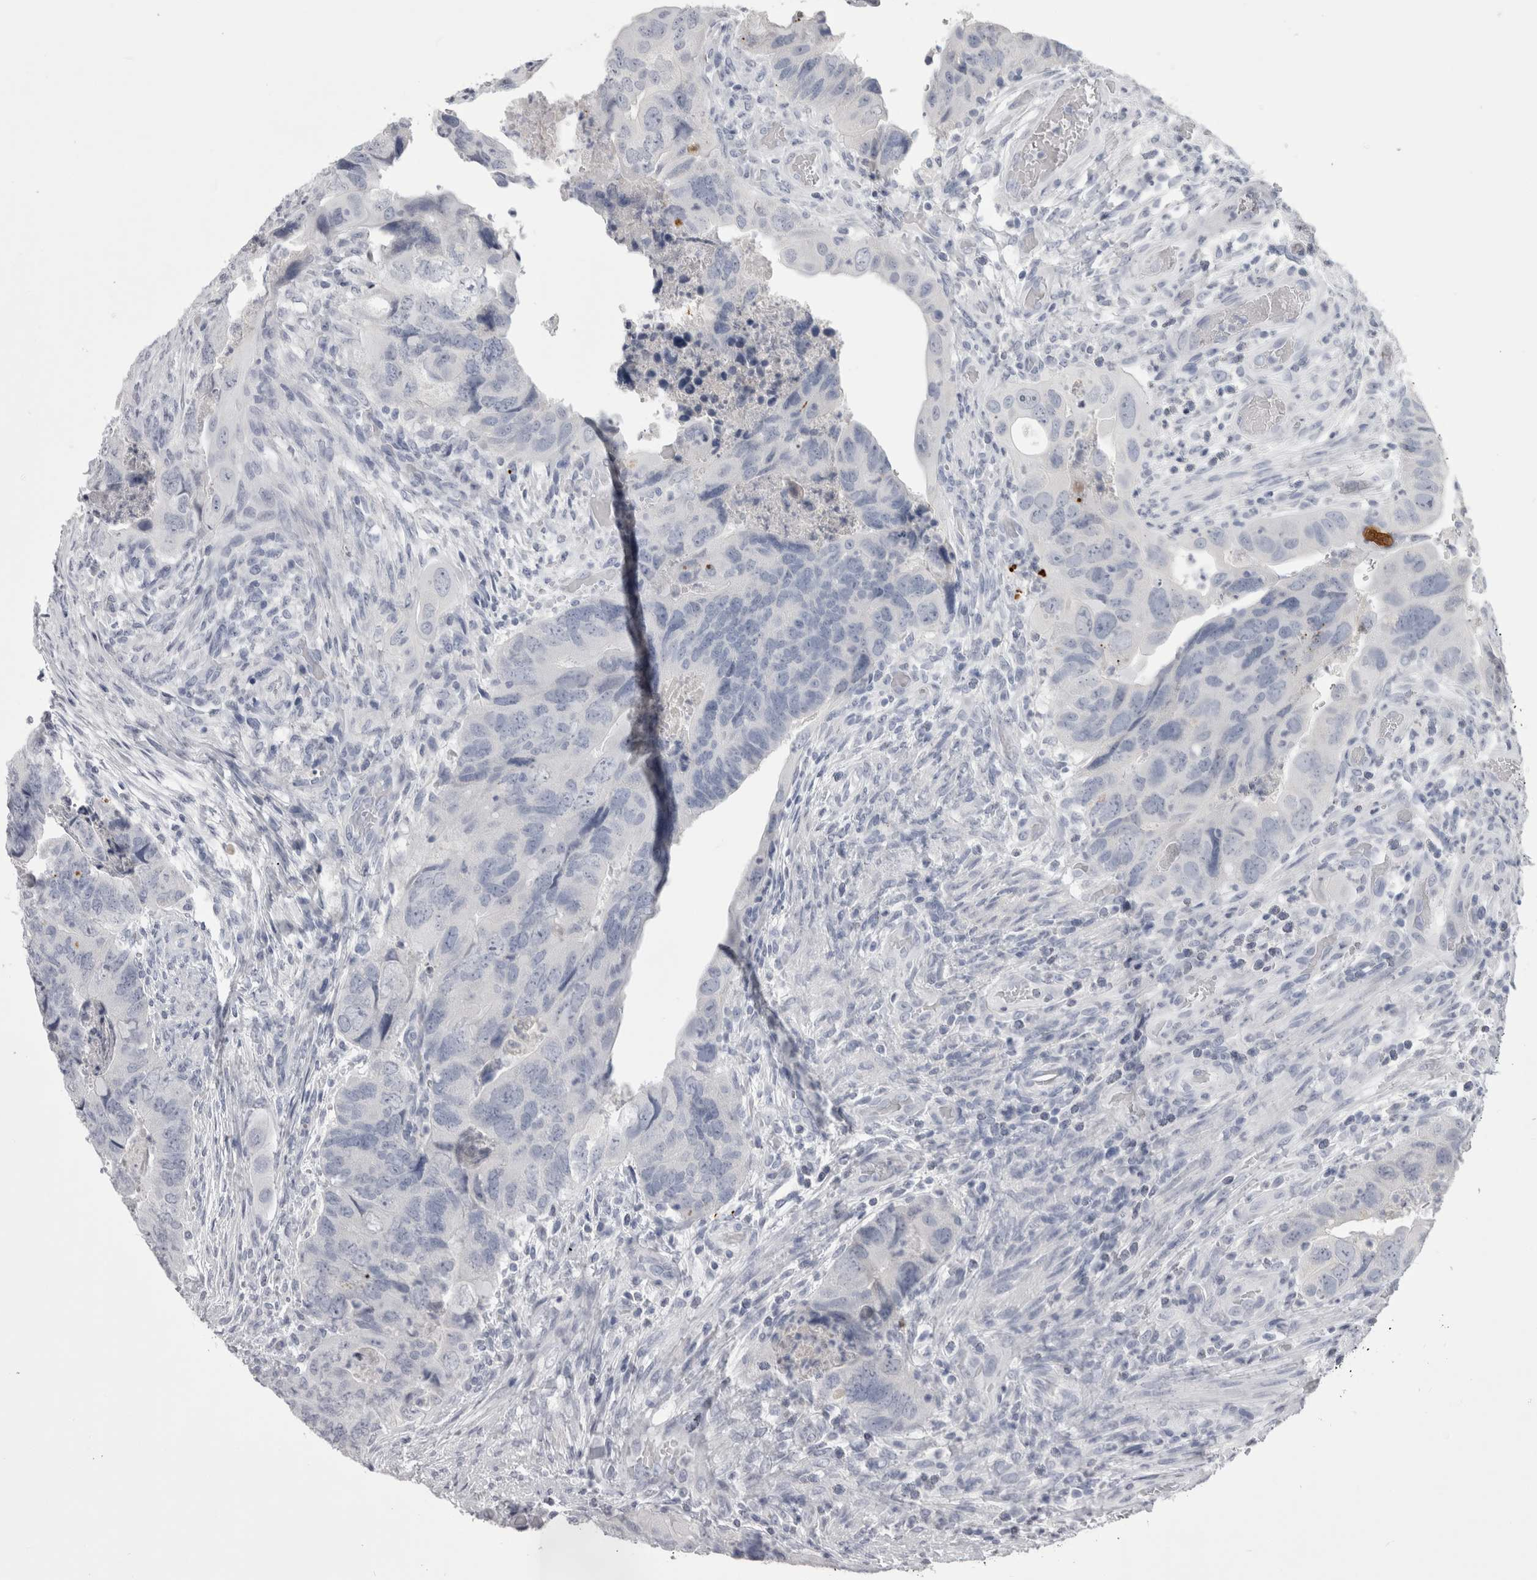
{"staining": {"intensity": "negative", "quantity": "none", "location": "none"}, "tissue": "colorectal cancer", "cell_type": "Tumor cells", "image_type": "cancer", "snomed": [{"axis": "morphology", "description": "Adenocarcinoma, NOS"}, {"axis": "topography", "description": "Rectum"}], "caption": "The photomicrograph shows no significant positivity in tumor cells of adenocarcinoma (colorectal).", "gene": "ADAM2", "patient": {"sex": "male", "age": 63}}